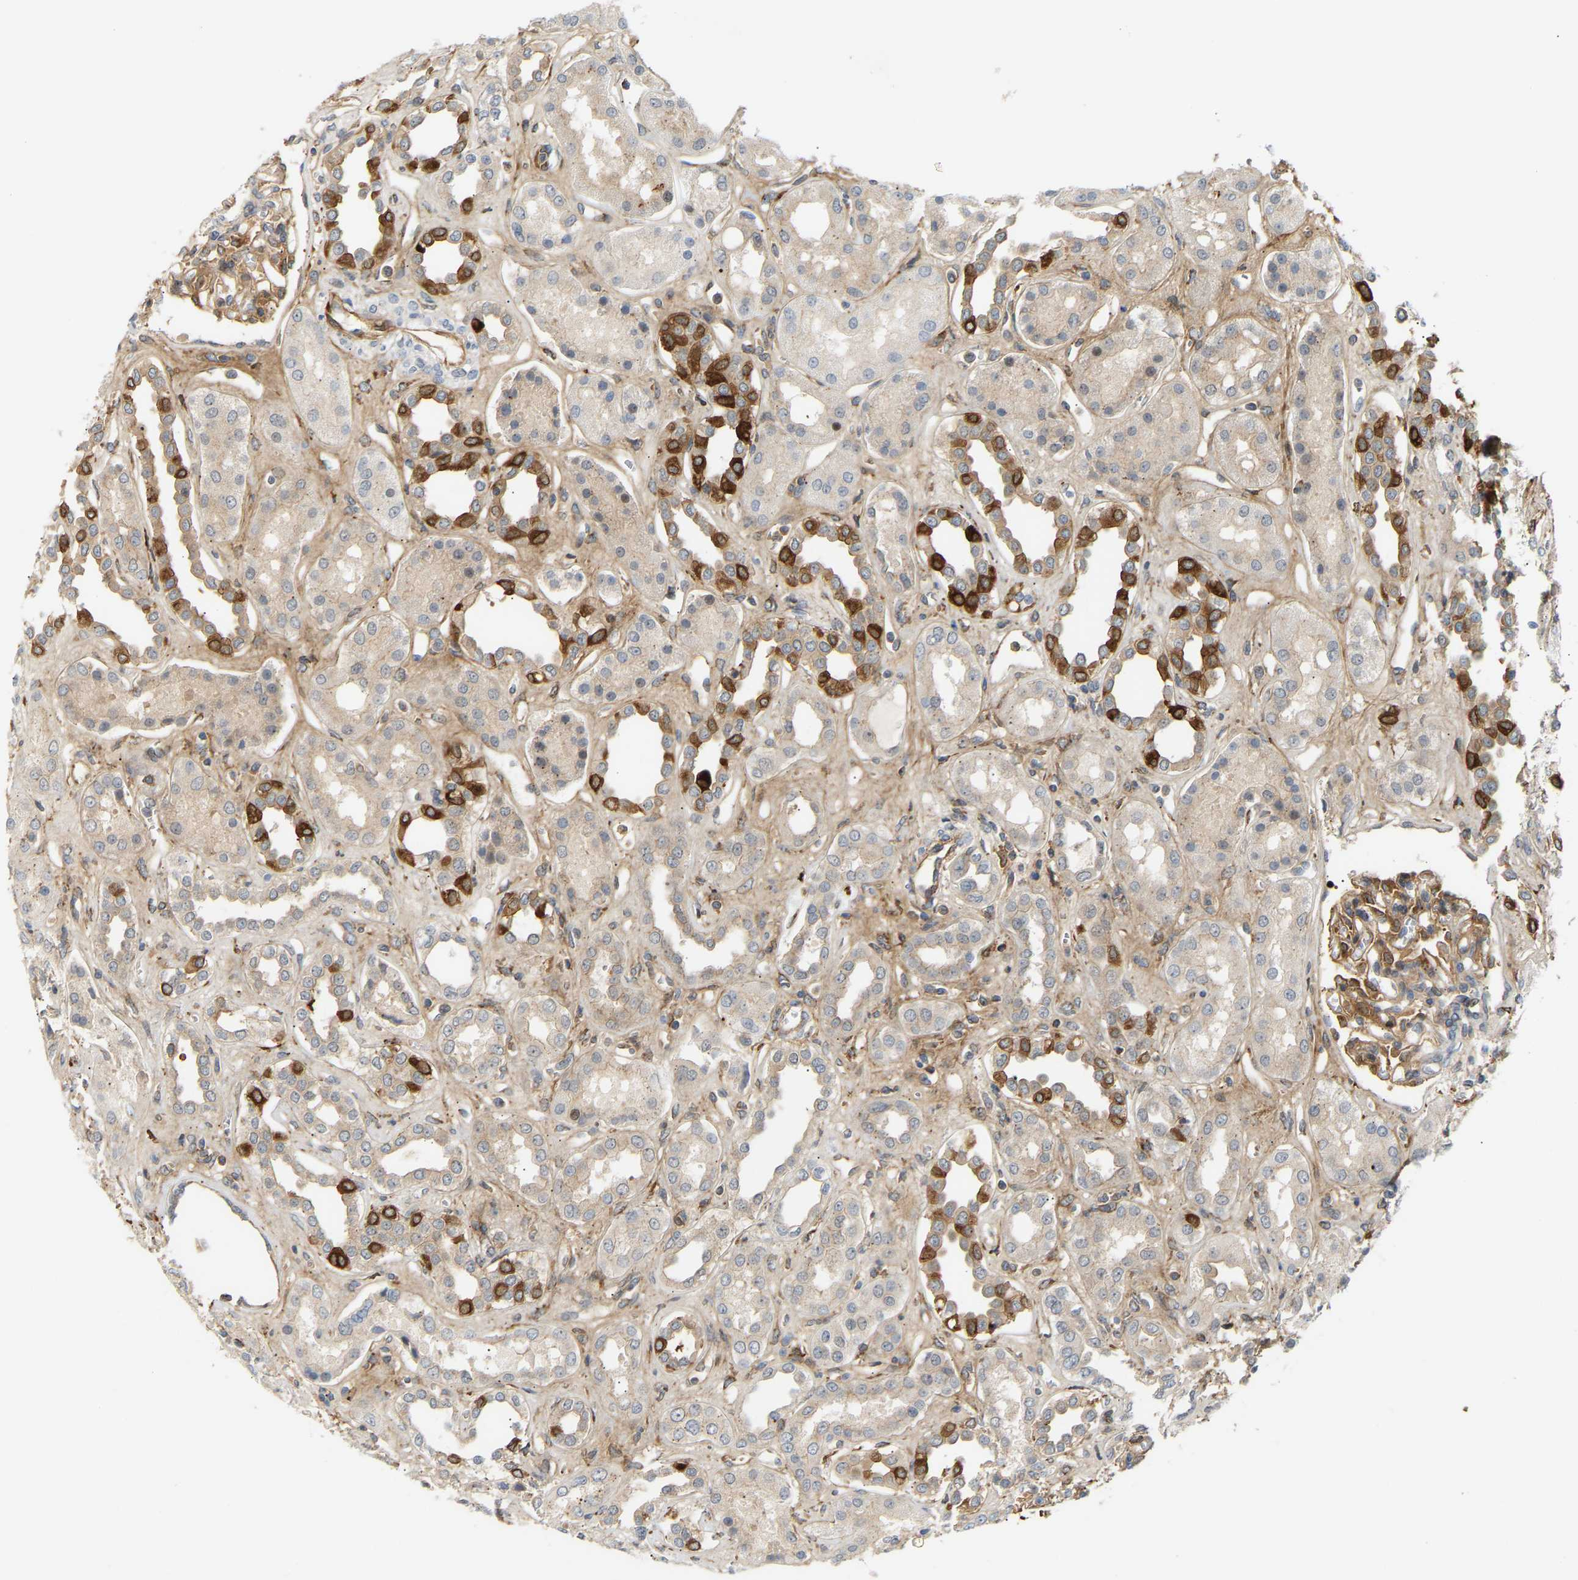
{"staining": {"intensity": "moderate", "quantity": ">75%", "location": "cytoplasmic/membranous"}, "tissue": "kidney", "cell_type": "Cells in glomeruli", "image_type": "normal", "snomed": [{"axis": "morphology", "description": "Normal tissue, NOS"}, {"axis": "topography", "description": "Kidney"}], "caption": "Immunohistochemistry of normal human kidney demonstrates medium levels of moderate cytoplasmic/membranous expression in about >75% of cells in glomeruli. (Stains: DAB in brown, nuclei in blue, Microscopy: brightfield microscopy at high magnification).", "gene": "PLCG2", "patient": {"sex": "male", "age": 59}}